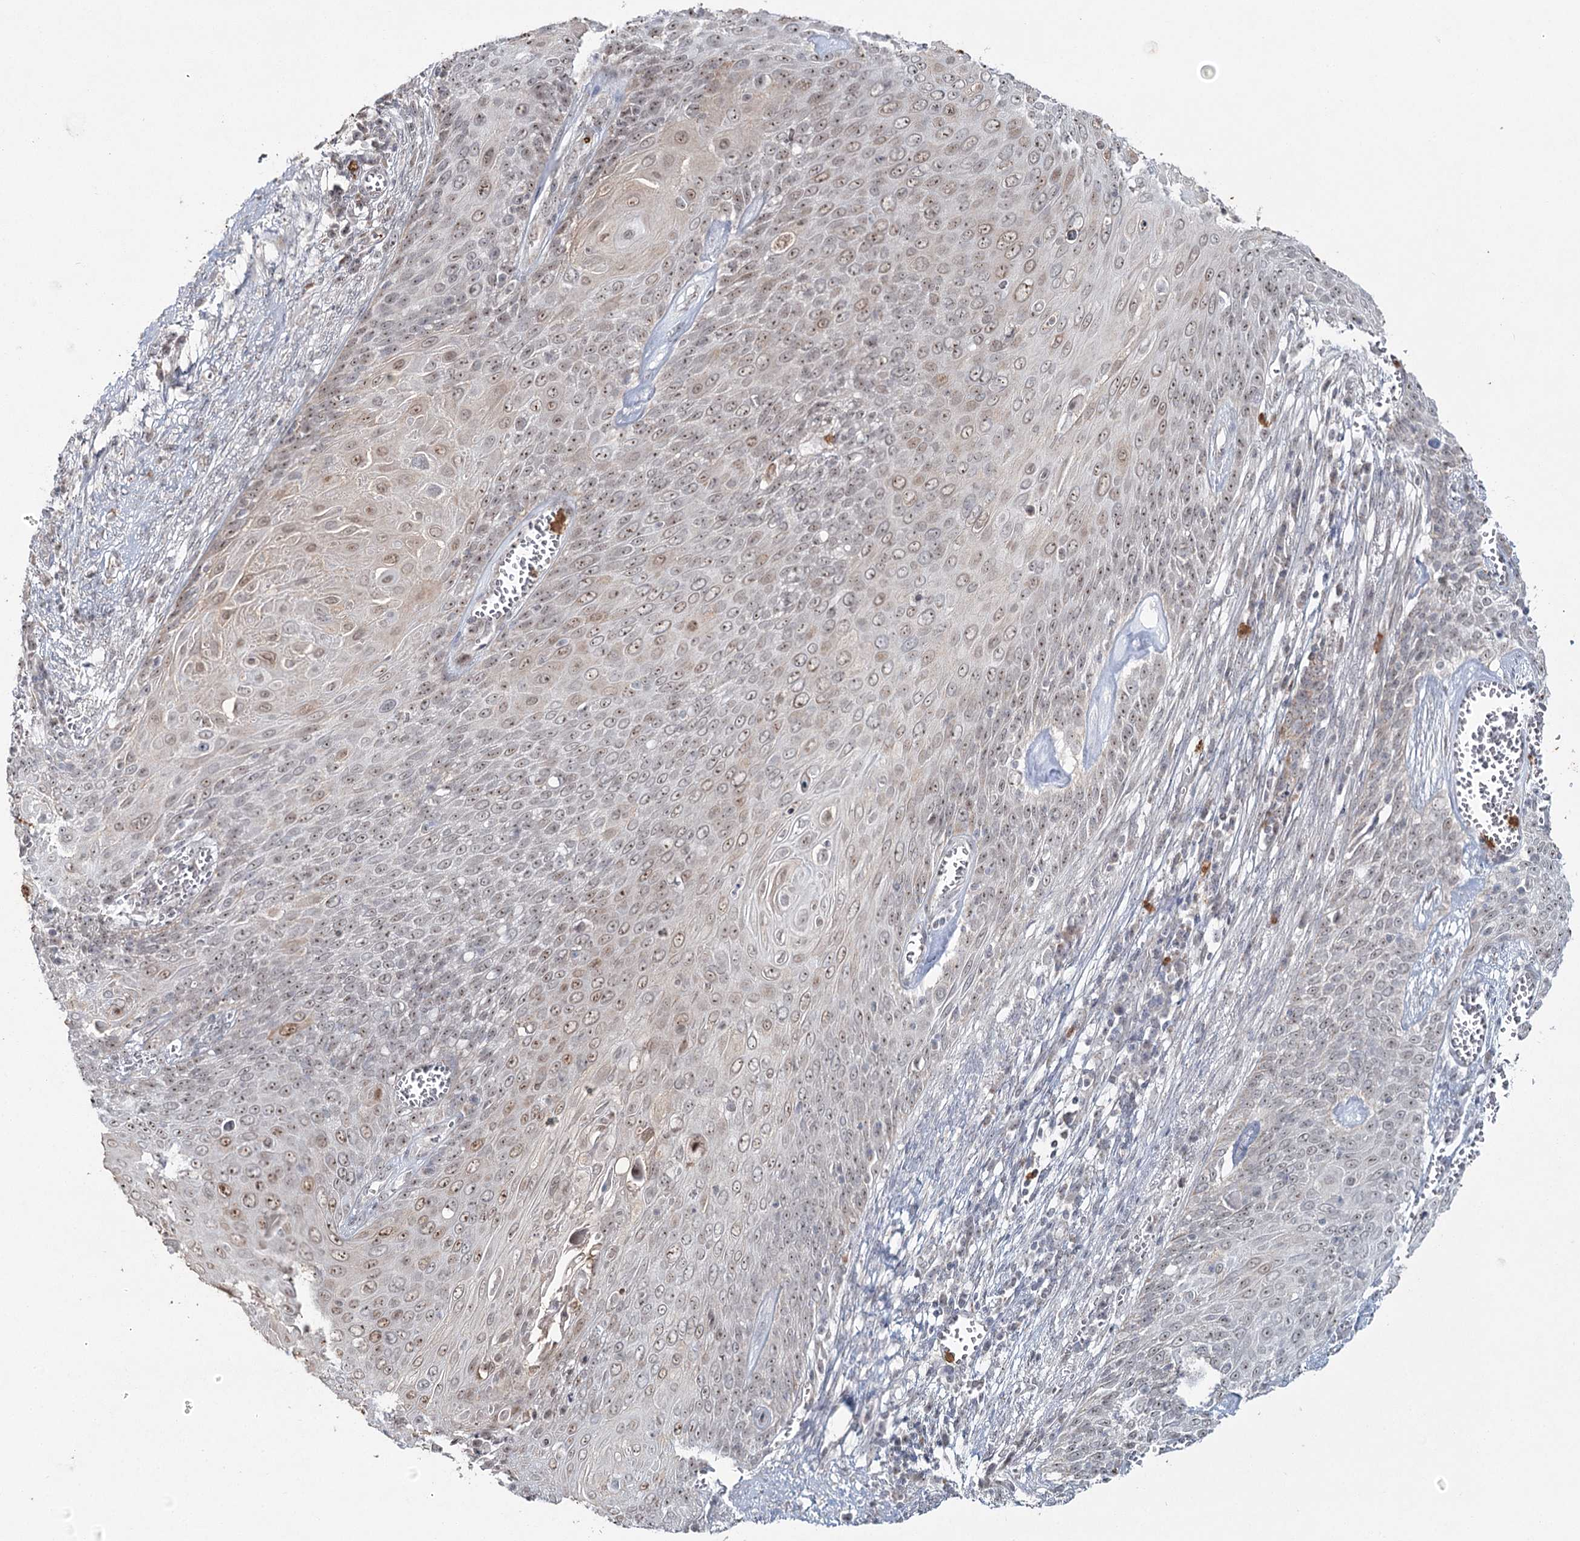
{"staining": {"intensity": "moderate", "quantity": "25%-75%", "location": "cytoplasmic/membranous,nuclear"}, "tissue": "cervical cancer", "cell_type": "Tumor cells", "image_type": "cancer", "snomed": [{"axis": "morphology", "description": "Squamous cell carcinoma, NOS"}, {"axis": "topography", "description": "Cervix"}], "caption": "Cervical cancer (squamous cell carcinoma) stained for a protein displays moderate cytoplasmic/membranous and nuclear positivity in tumor cells.", "gene": "ATAD1", "patient": {"sex": "female", "age": 39}}